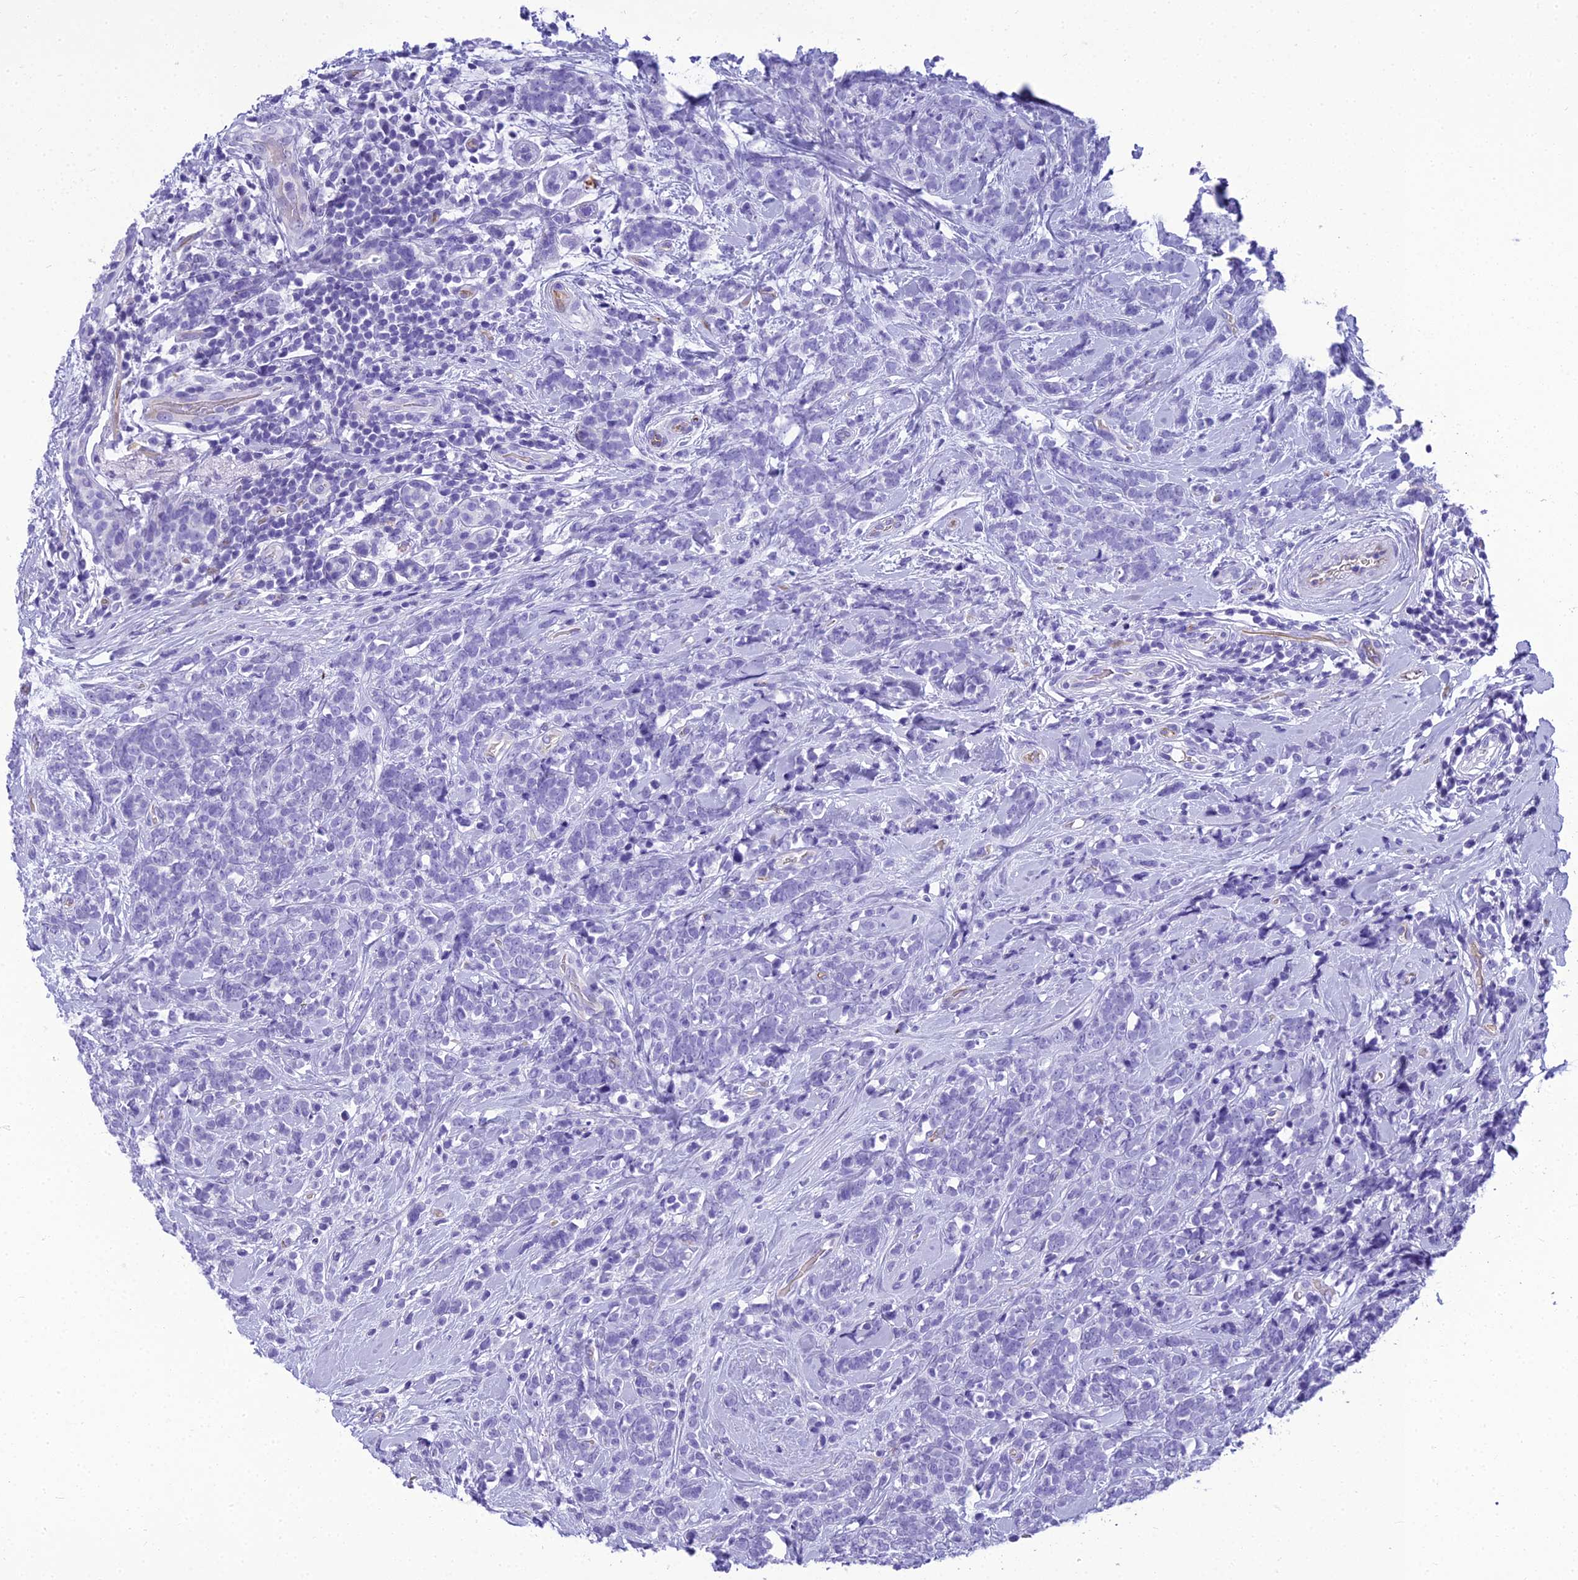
{"staining": {"intensity": "negative", "quantity": "none", "location": "none"}, "tissue": "breast cancer", "cell_type": "Tumor cells", "image_type": "cancer", "snomed": [{"axis": "morphology", "description": "Lobular carcinoma"}, {"axis": "topography", "description": "Breast"}], "caption": "Tumor cells show no significant expression in breast cancer (lobular carcinoma).", "gene": "NINJ1", "patient": {"sex": "female", "age": 58}}